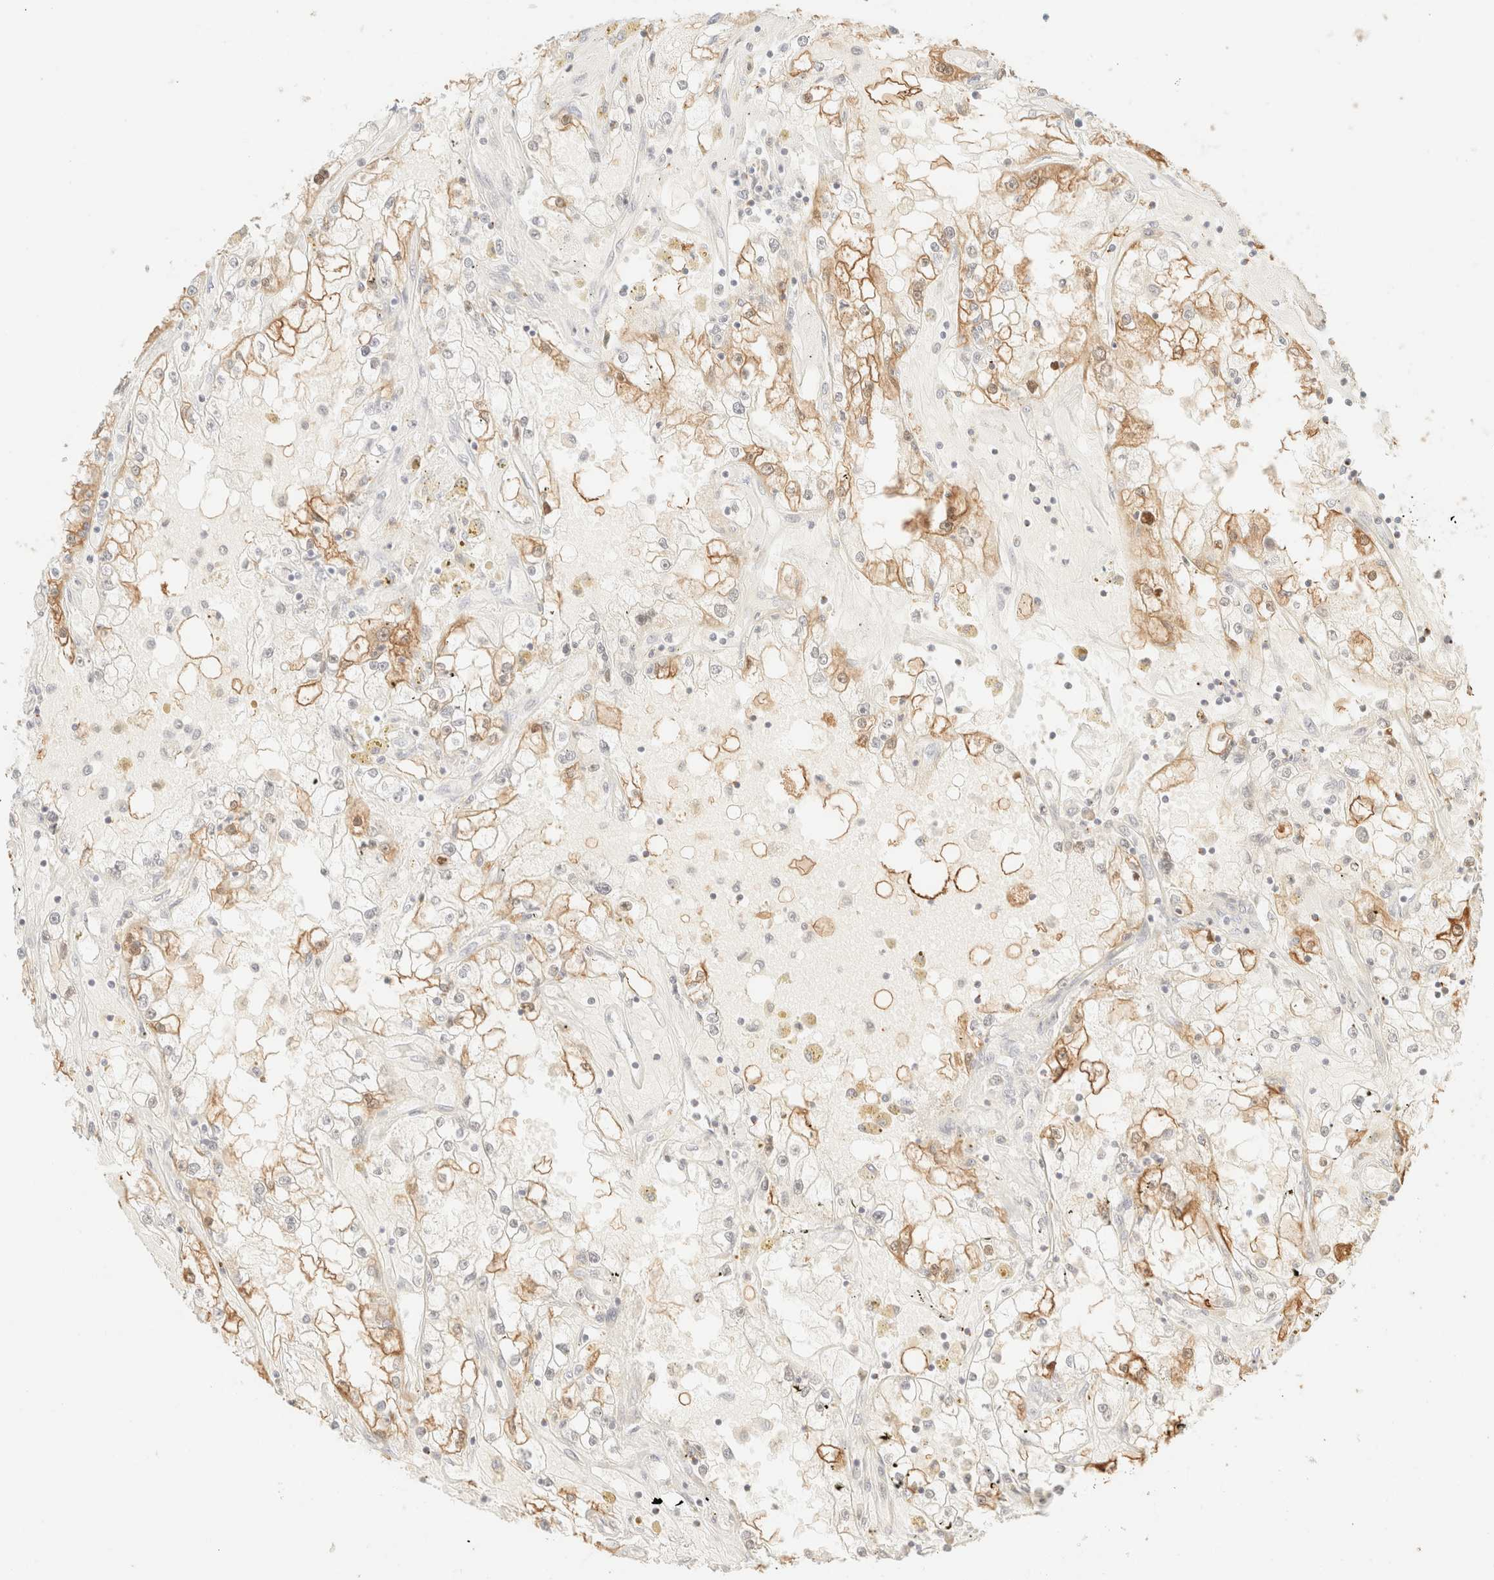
{"staining": {"intensity": "moderate", "quantity": "25%-75%", "location": "cytoplasmic/membranous"}, "tissue": "renal cancer", "cell_type": "Tumor cells", "image_type": "cancer", "snomed": [{"axis": "morphology", "description": "Adenocarcinoma, NOS"}, {"axis": "topography", "description": "Kidney"}], "caption": "Immunohistochemistry (IHC) of human adenocarcinoma (renal) displays medium levels of moderate cytoplasmic/membranous staining in about 25%-75% of tumor cells.", "gene": "TSR1", "patient": {"sex": "male", "age": 56}}